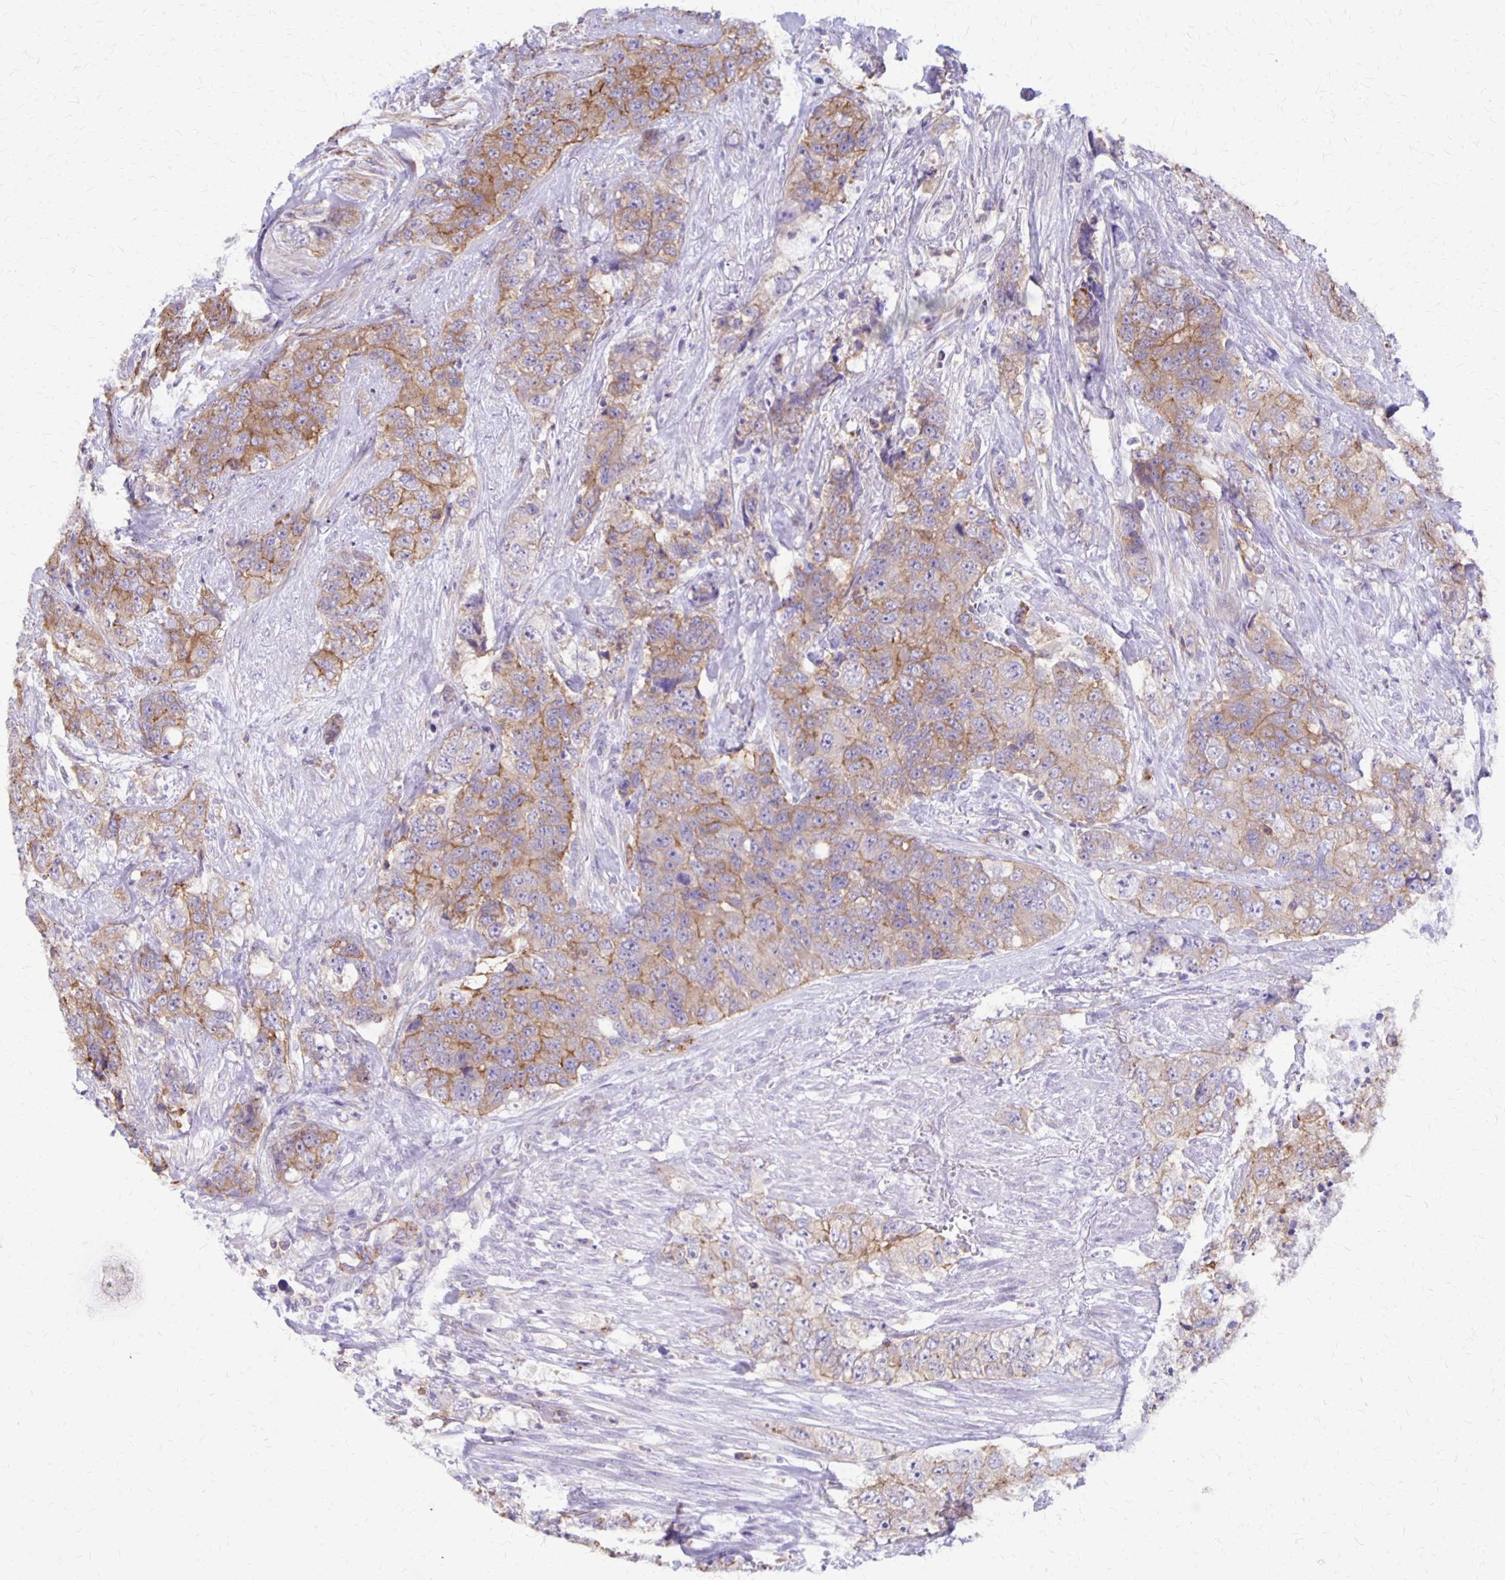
{"staining": {"intensity": "moderate", "quantity": "25%-75%", "location": "cytoplasmic/membranous"}, "tissue": "urothelial cancer", "cell_type": "Tumor cells", "image_type": "cancer", "snomed": [{"axis": "morphology", "description": "Urothelial carcinoma, High grade"}, {"axis": "topography", "description": "Urinary bladder"}], "caption": "Protein expression analysis of human urothelial cancer reveals moderate cytoplasmic/membranous expression in approximately 25%-75% of tumor cells. The protein of interest is shown in brown color, while the nuclei are stained blue.", "gene": "SEPTIN5", "patient": {"sex": "female", "age": 78}}